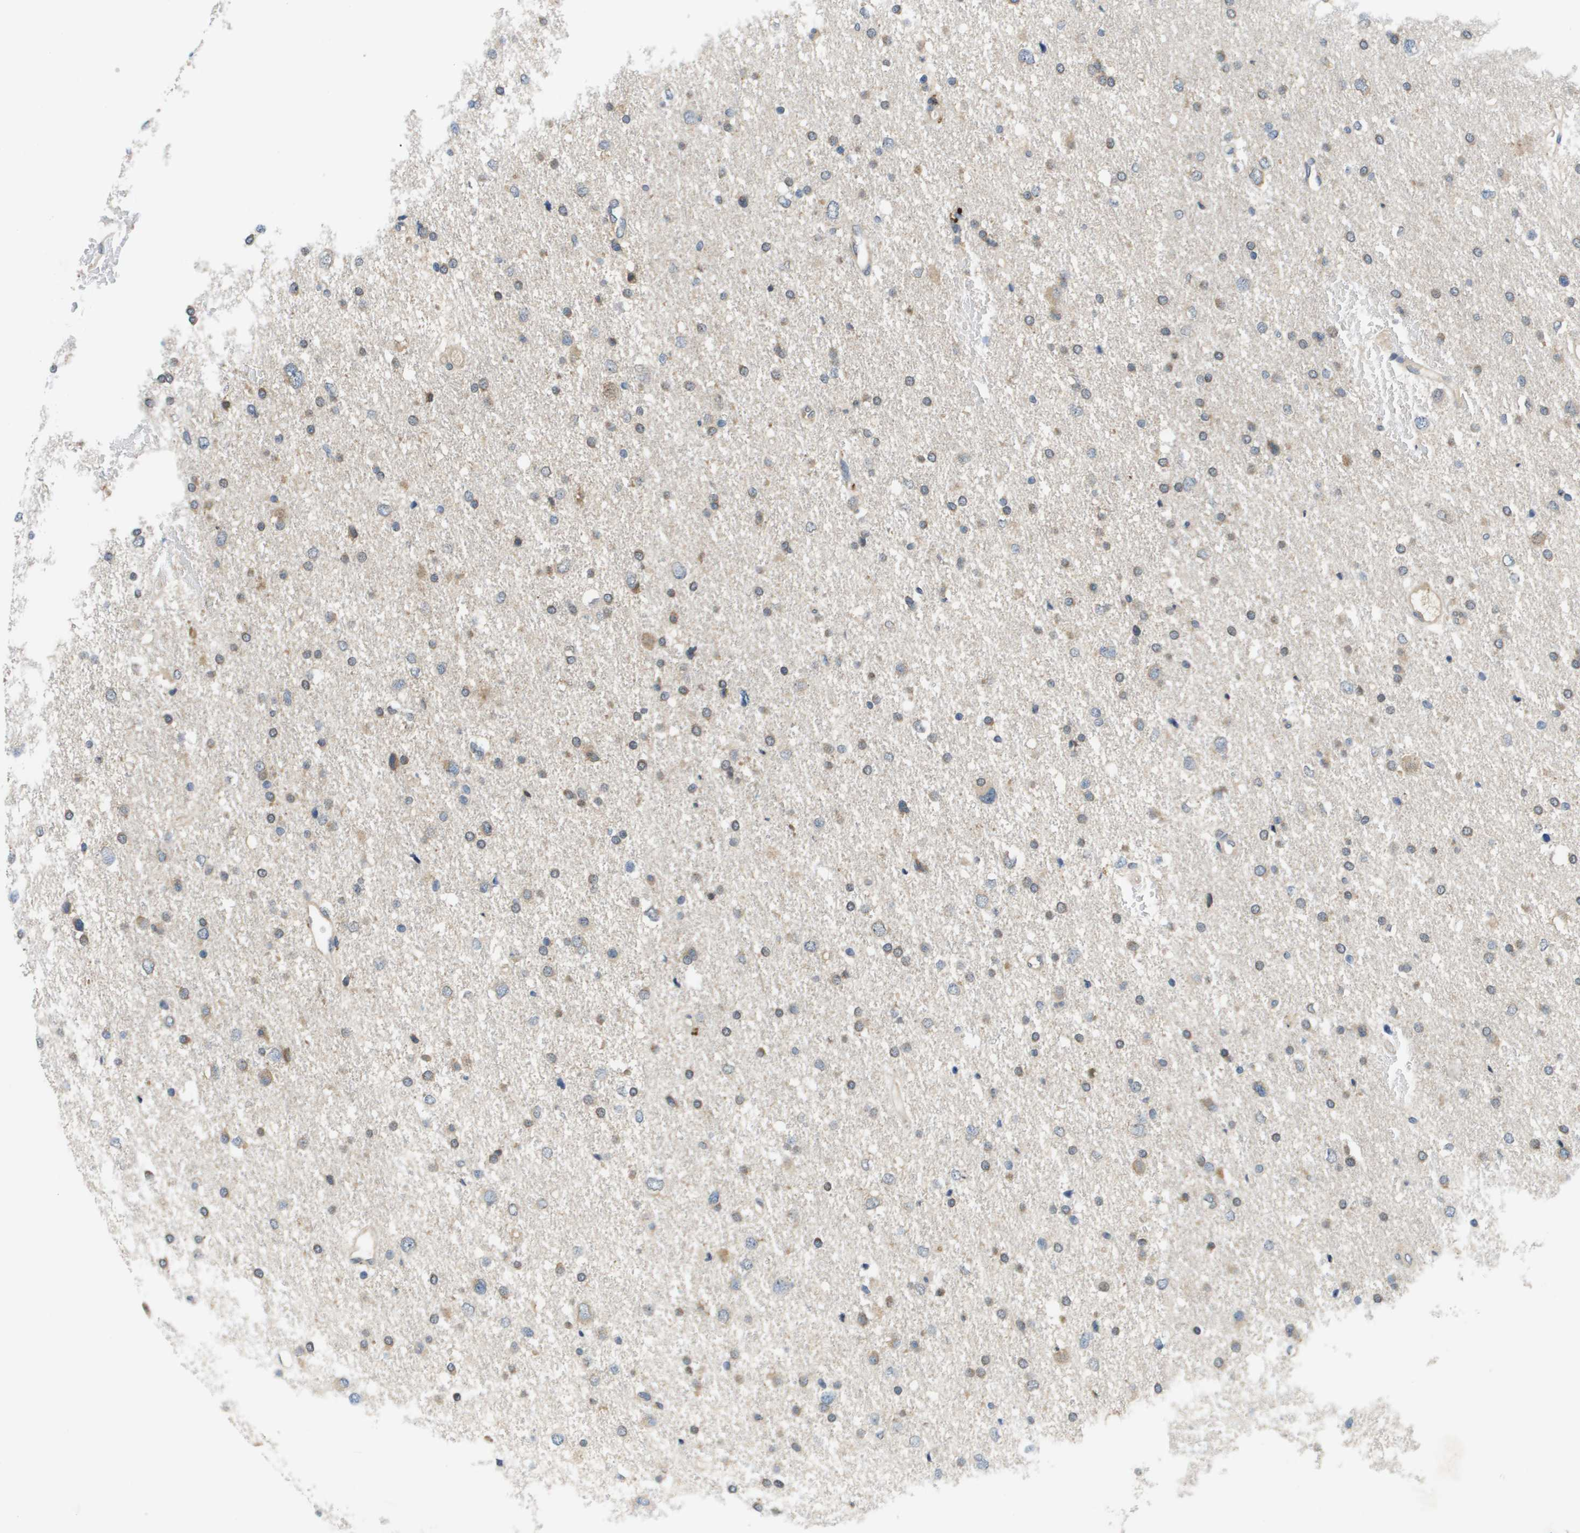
{"staining": {"intensity": "weak", "quantity": "25%-75%", "location": "cytoplasmic/membranous"}, "tissue": "glioma", "cell_type": "Tumor cells", "image_type": "cancer", "snomed": [{"axis": "morphology", "description": "Glioma, malignant, Low grade"}, {"axis": "topography", "description": "Brain"}], "caption": "This is an image of immunohistochemistry (IHC) staining of malignant low-grade glioma, which shows weak positivity in the cytoplasmic/membranous of tumor cells.", "gene": "SLC25A20", "patient": {"sex": "female", "age": 37}}